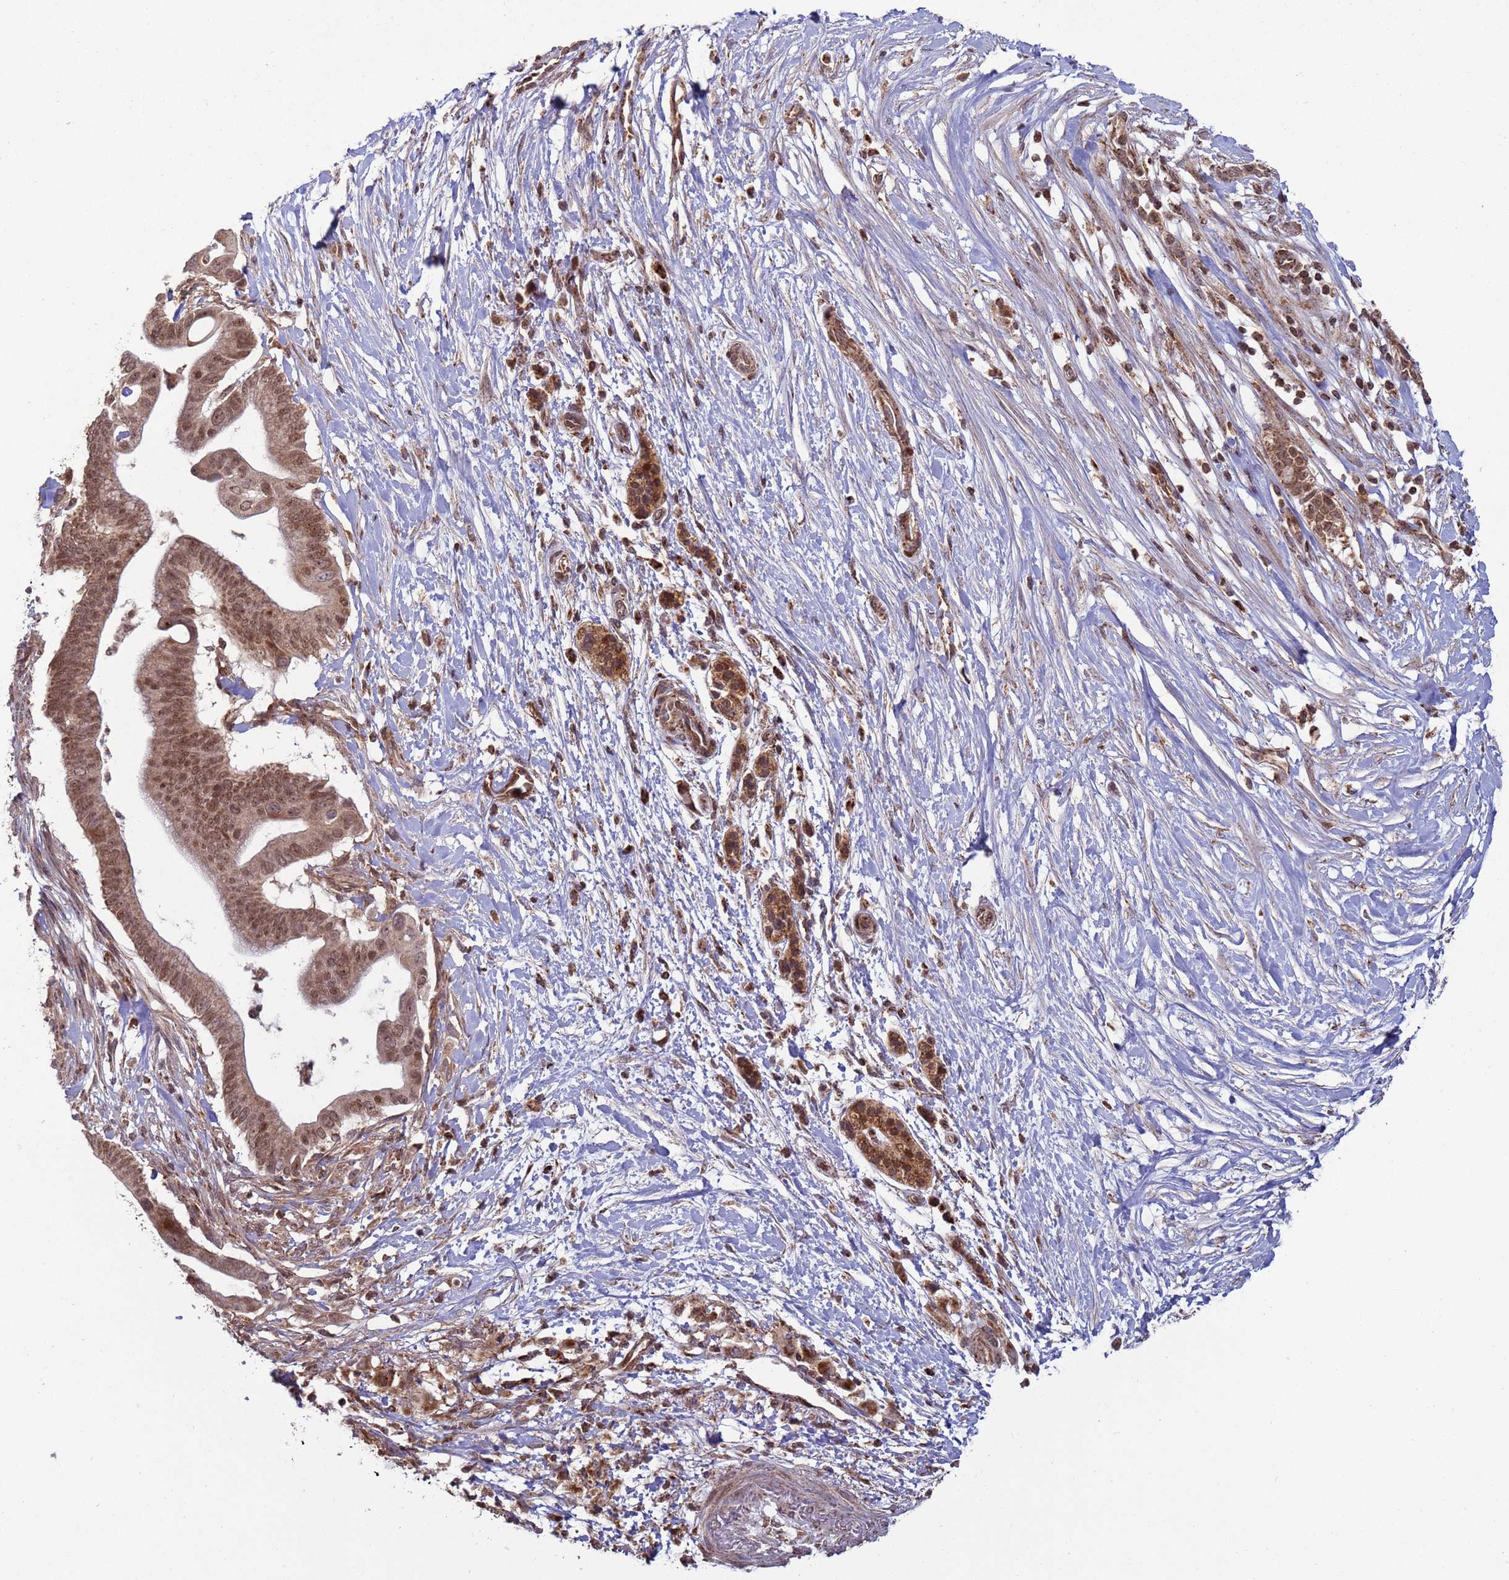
{"staining": {"intensity": "moderate", "quantity": ">75%", "location": "cytoplasmic/membranous,nuclear"}, "tissue": "pancreatic cancer", "cell_type": "Tumor cells", "image_type": "cancer", "snomed": [{"axis": "morphology", "description": "Adenocarcinoma, NOS"}, {"axis": "topography", "description": "Pancreas"}], "caption": "Tumor cells display medium levels of moderate cytoplasmic/membranous and nuclear staining in approximately >75% of cells in pancreatic cancer.", "gene": "RCOR2", "patient": {"sex": "male", "age": 68}}